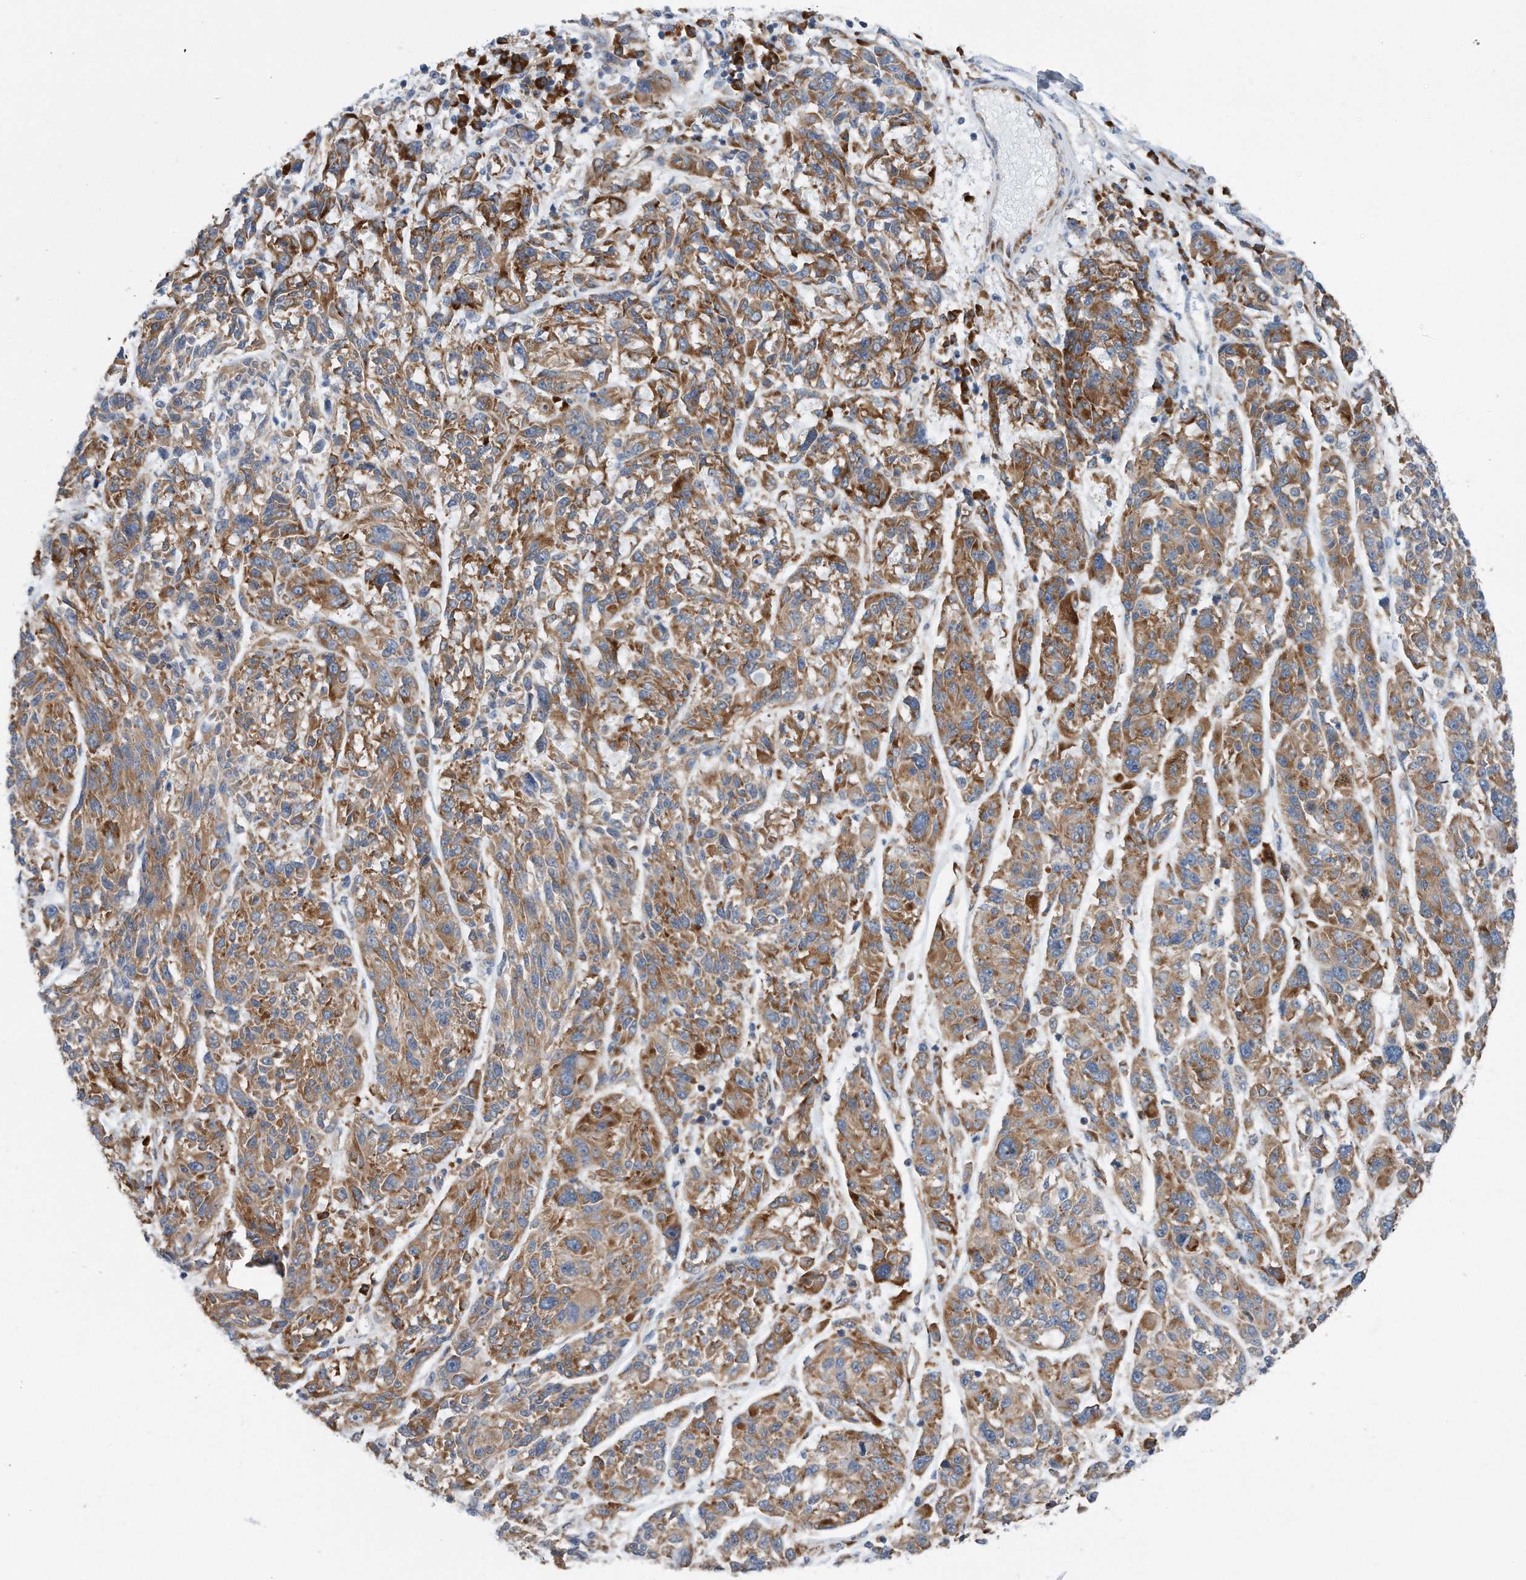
{"staining": {"intensity": "moderate", "quantity": ">75%", "location": "cytoplasmic/membranous"}, "tissue": "melanoma", "cell_type": "Tumor cells", "image_type": "cancer", "snomed": [{"axis": "morphology", "description": "Malignant melanoma, NOS"}, {"axis": "topography", "description": "Skin"}], "caption": "This photomicrograph exhibits immunohistochemistry (IHC) staining of malignant melanoma, with medium moderate cytoplasmic/membranous positivity in about >75% of tumor cells.", "gene": "RPL26L1", "patient": {"sex": "male", "age": 53}}